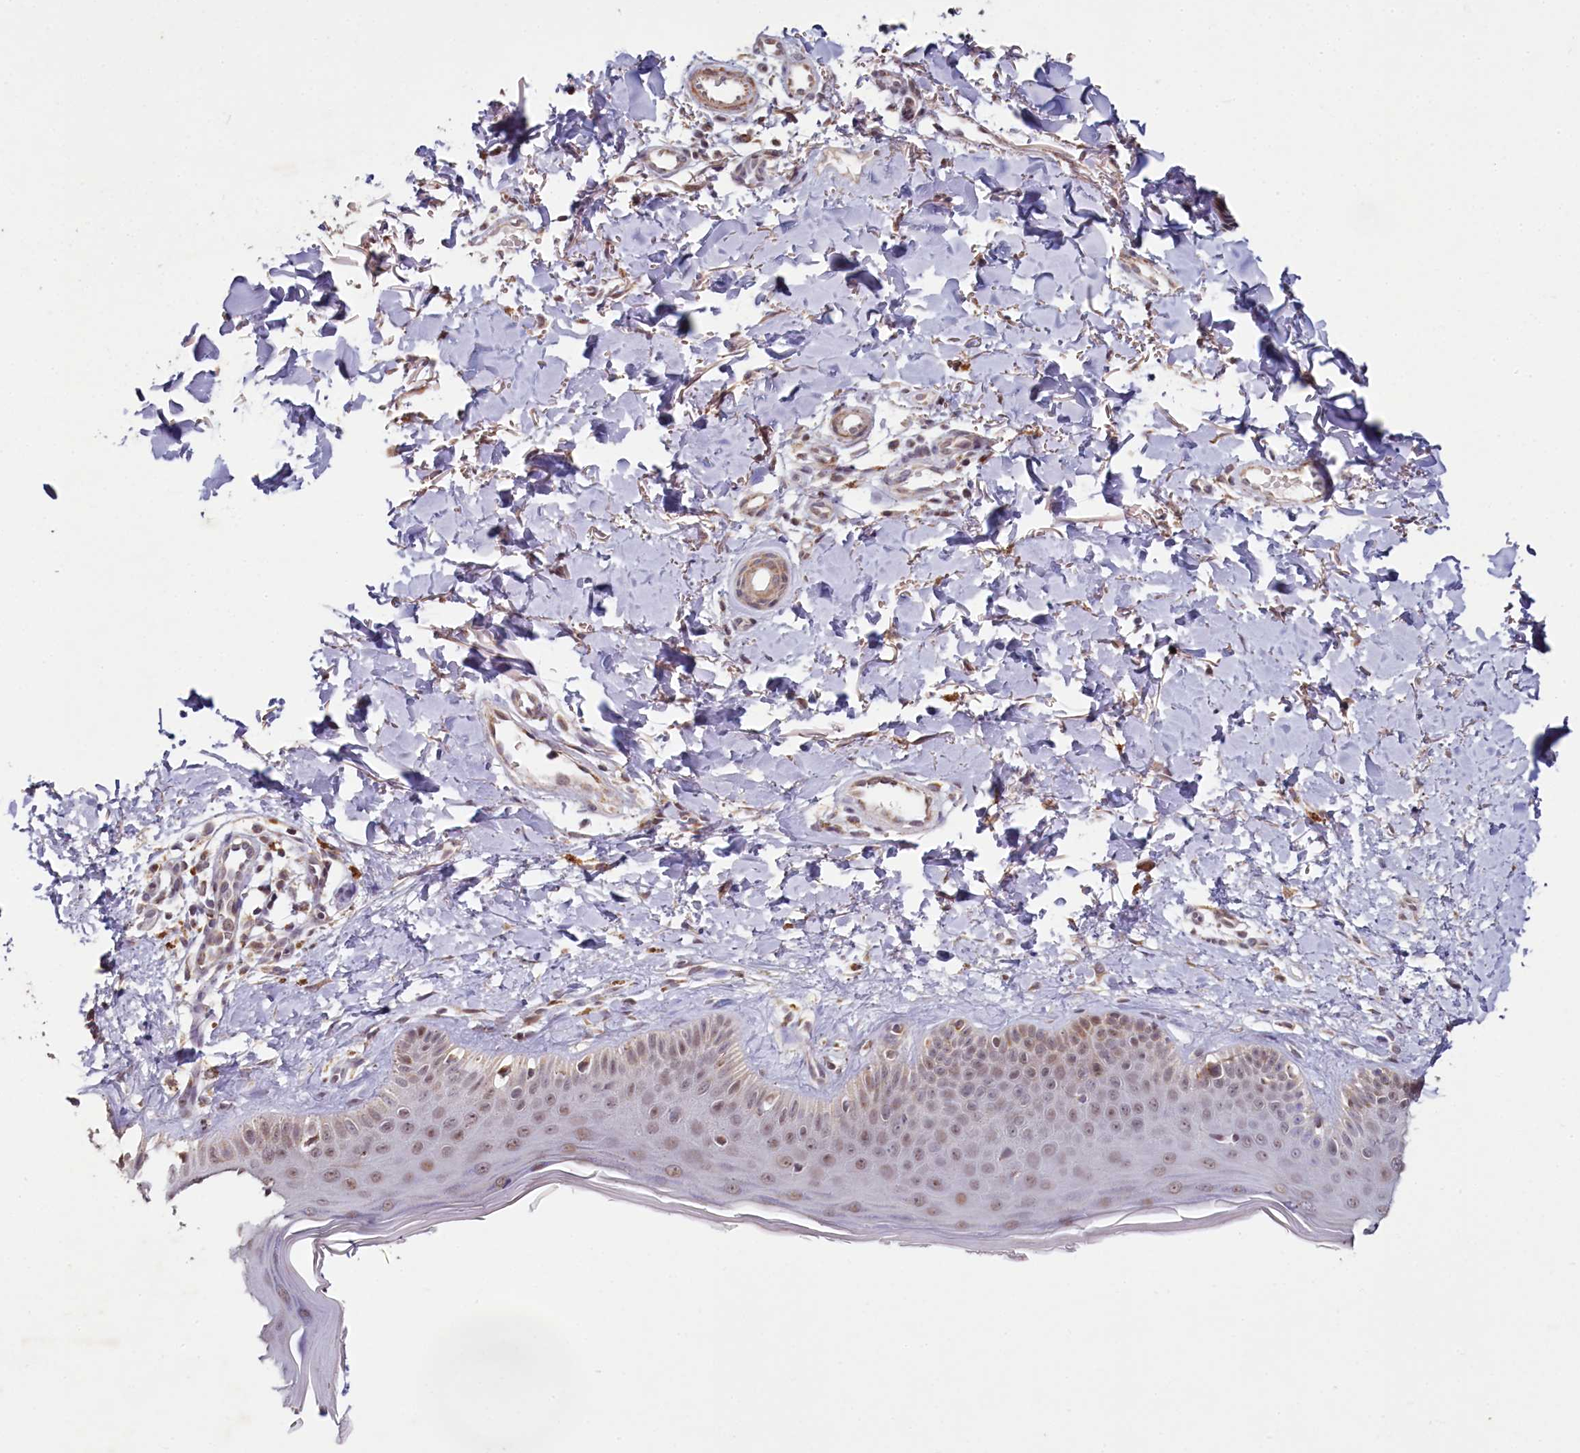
{"staining": {"intensity": "moderate", "quantity": ">75%", "location": "cytoplasmic/membranous,nuclear"}, "tissue": "skin", "cell_type": "Fibroblasts", "image_type": "normal", "snomed": [{"axis": "morphology", "description": "Normal tissue, NOS"}, {"axis": "topography", "description": "Skin"}], "caption": "A brown stain labels moderate cytoplasmic/membranous,nuclear staining of a protein in fibroblasts of benign human skin. The staining is performed using DAB (3,3'-diaminobenzidine) brown chromogen to label protein expression. The nuclei are counter-stained blue using hematoxylin.", "gene": "PDE6D", "patient": {"sex": "male", "age": 52}}